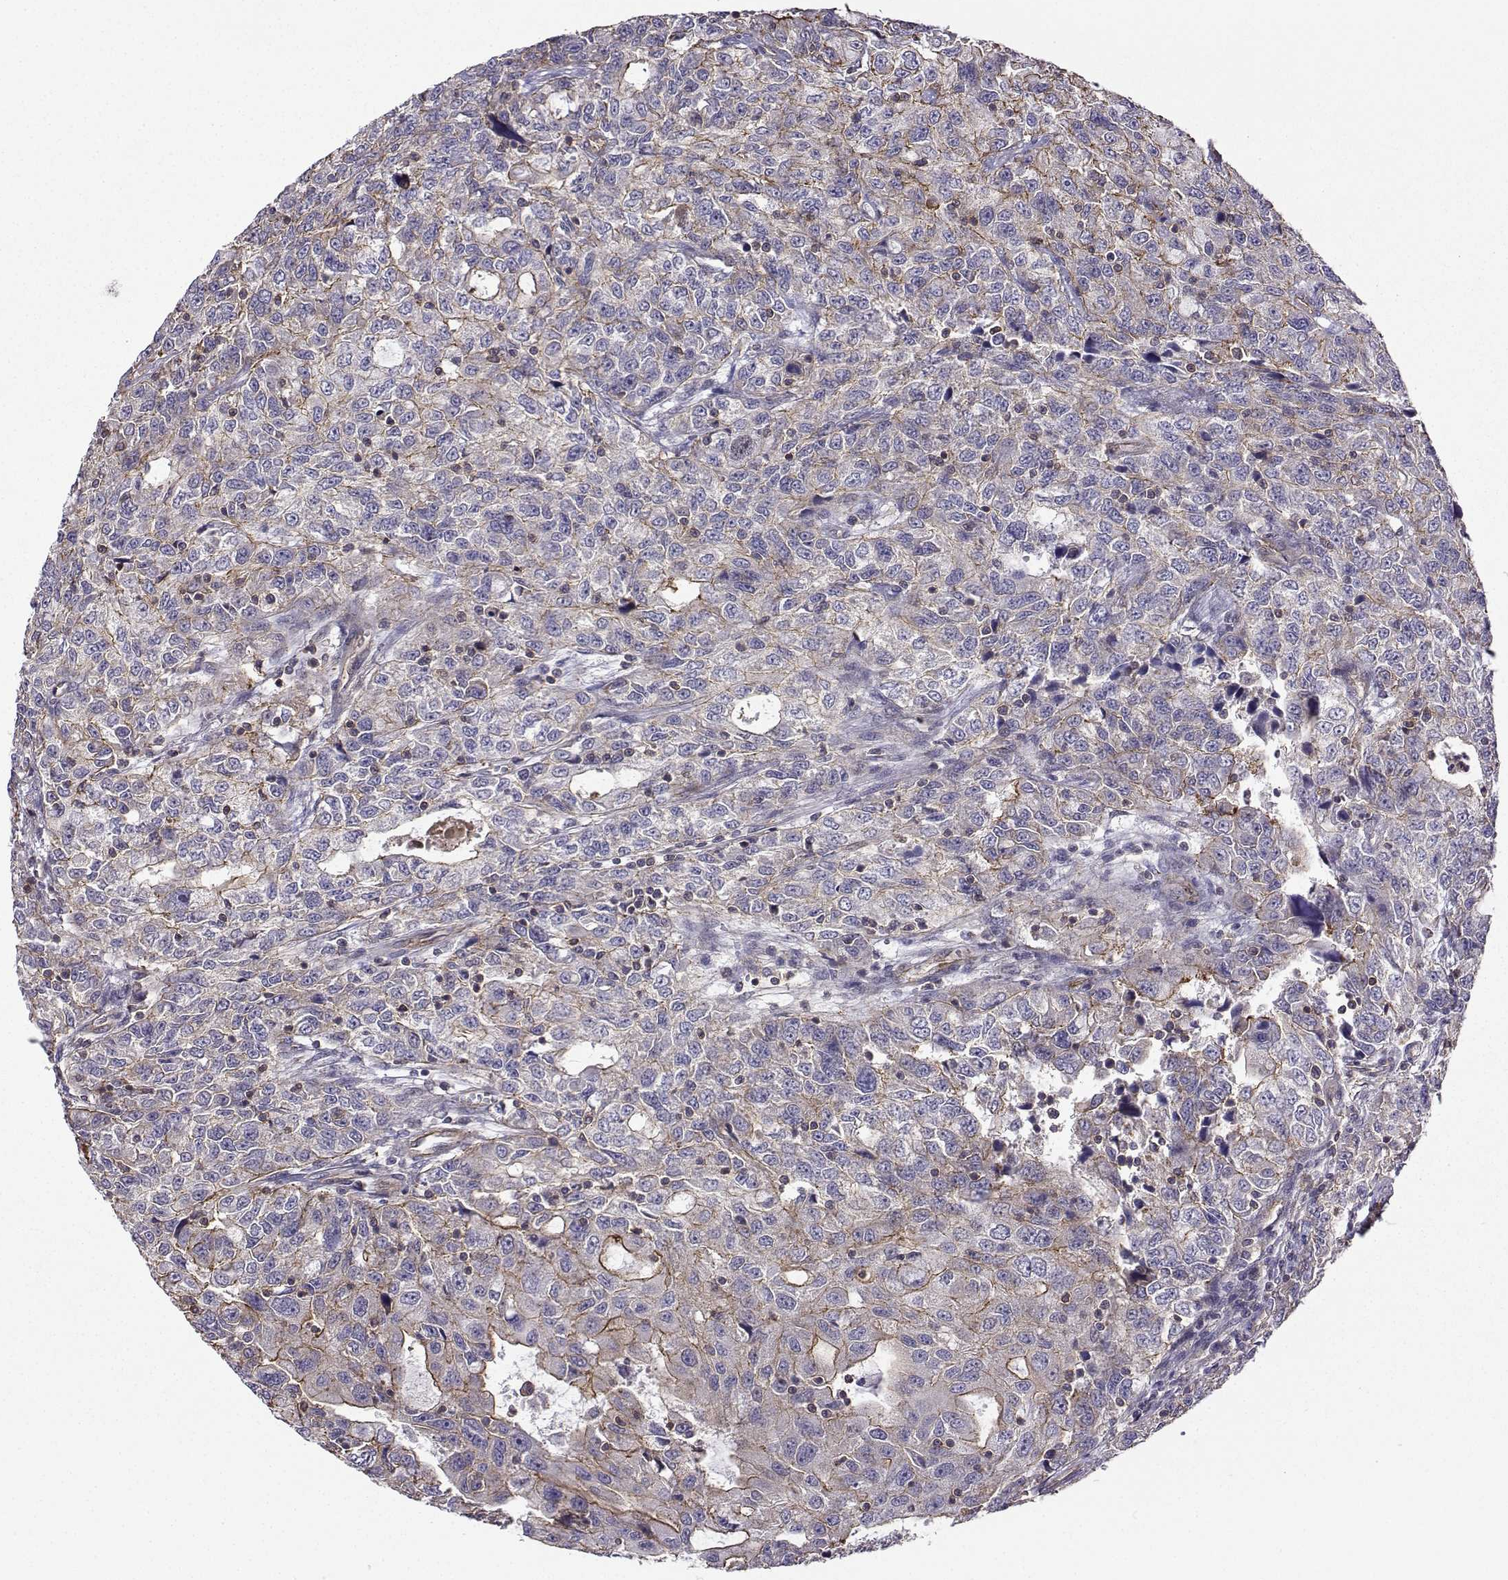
{"staining": {"intensity": "strong", "quantity": "<25%", "location": "cytoplasmic/membranous"}, "tissue": "urothelial cancer", "cell_type": "Tumor cells", "image_type": "cancer", "snomed": [{"axis": "morphology", "description": "Urothelial carcinoma, NOS"}, {"axis": "morphology", "description": "Urothelial carcinoma, High grade"}, {"axis": "topography", "description": "Urinary bladder"}], "caption": "About <25% of tumor cells in urothelial cancer exhibit strong cytoplasmic/membranous protein positivity as visualized by brown immunohistochemical staining.", "gene": "ITGB8", "patient": {"sex": "female", "age": 73}}